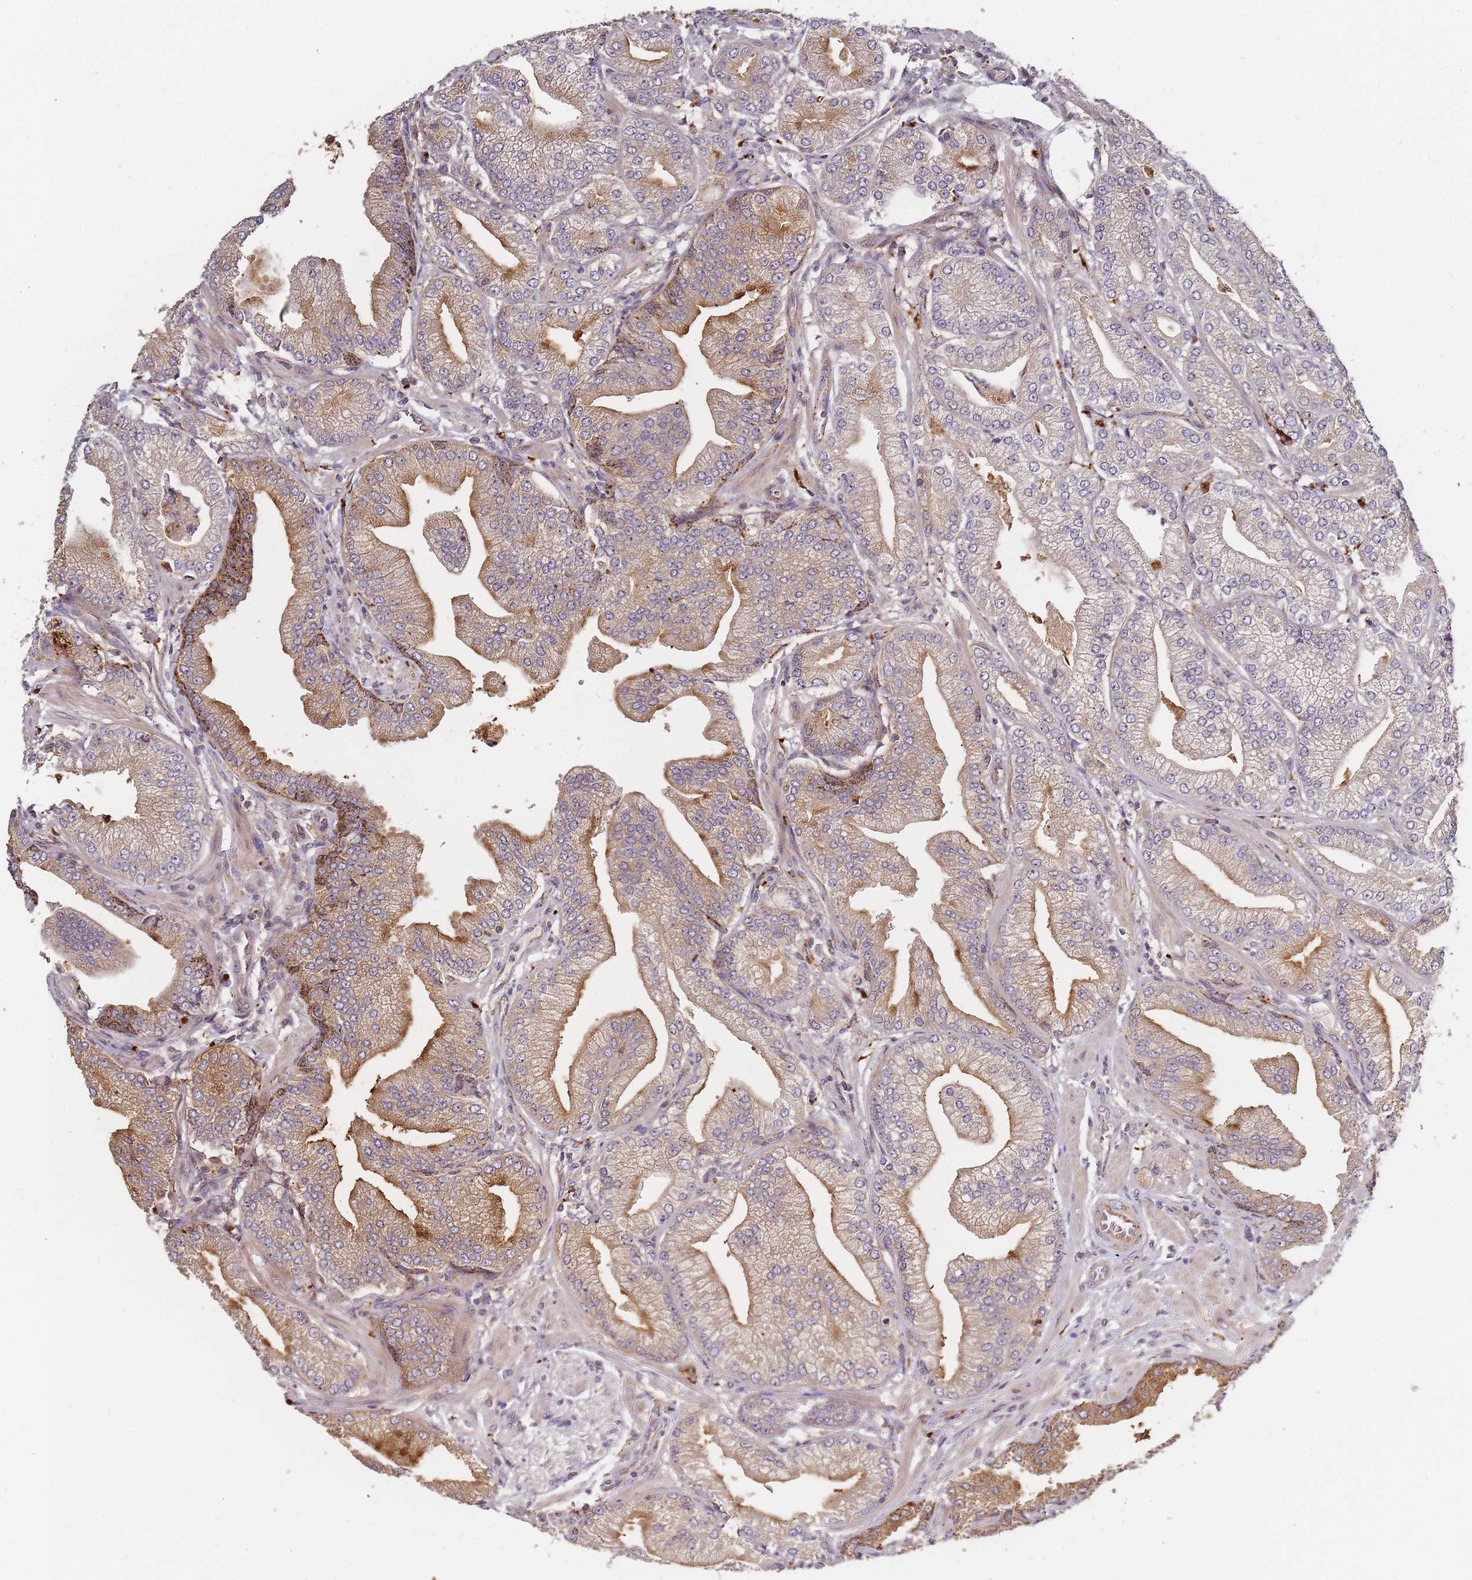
{"staining": {"intensity": "moderate", "quantity": "25%-75%", "location": "cytoplasmic/membranous"}, "tissue": "prostate cancer", "cell_type": "Tumor cells", "image_type": "cancer", "snomed": [{"axis": "morphology", "description": "Adenocarcinoma, Low grade"}, {"axis": "topography", "description": "Prostate"}], "caption": "Prostate cancer stained with immunohistochemistry demonstrates moderate cytoplasmic/membranous positivity in approximately 25%-75% of tumor cells.", "gene": "ATG5", "patient": {"sex": "male", "age": 55}}